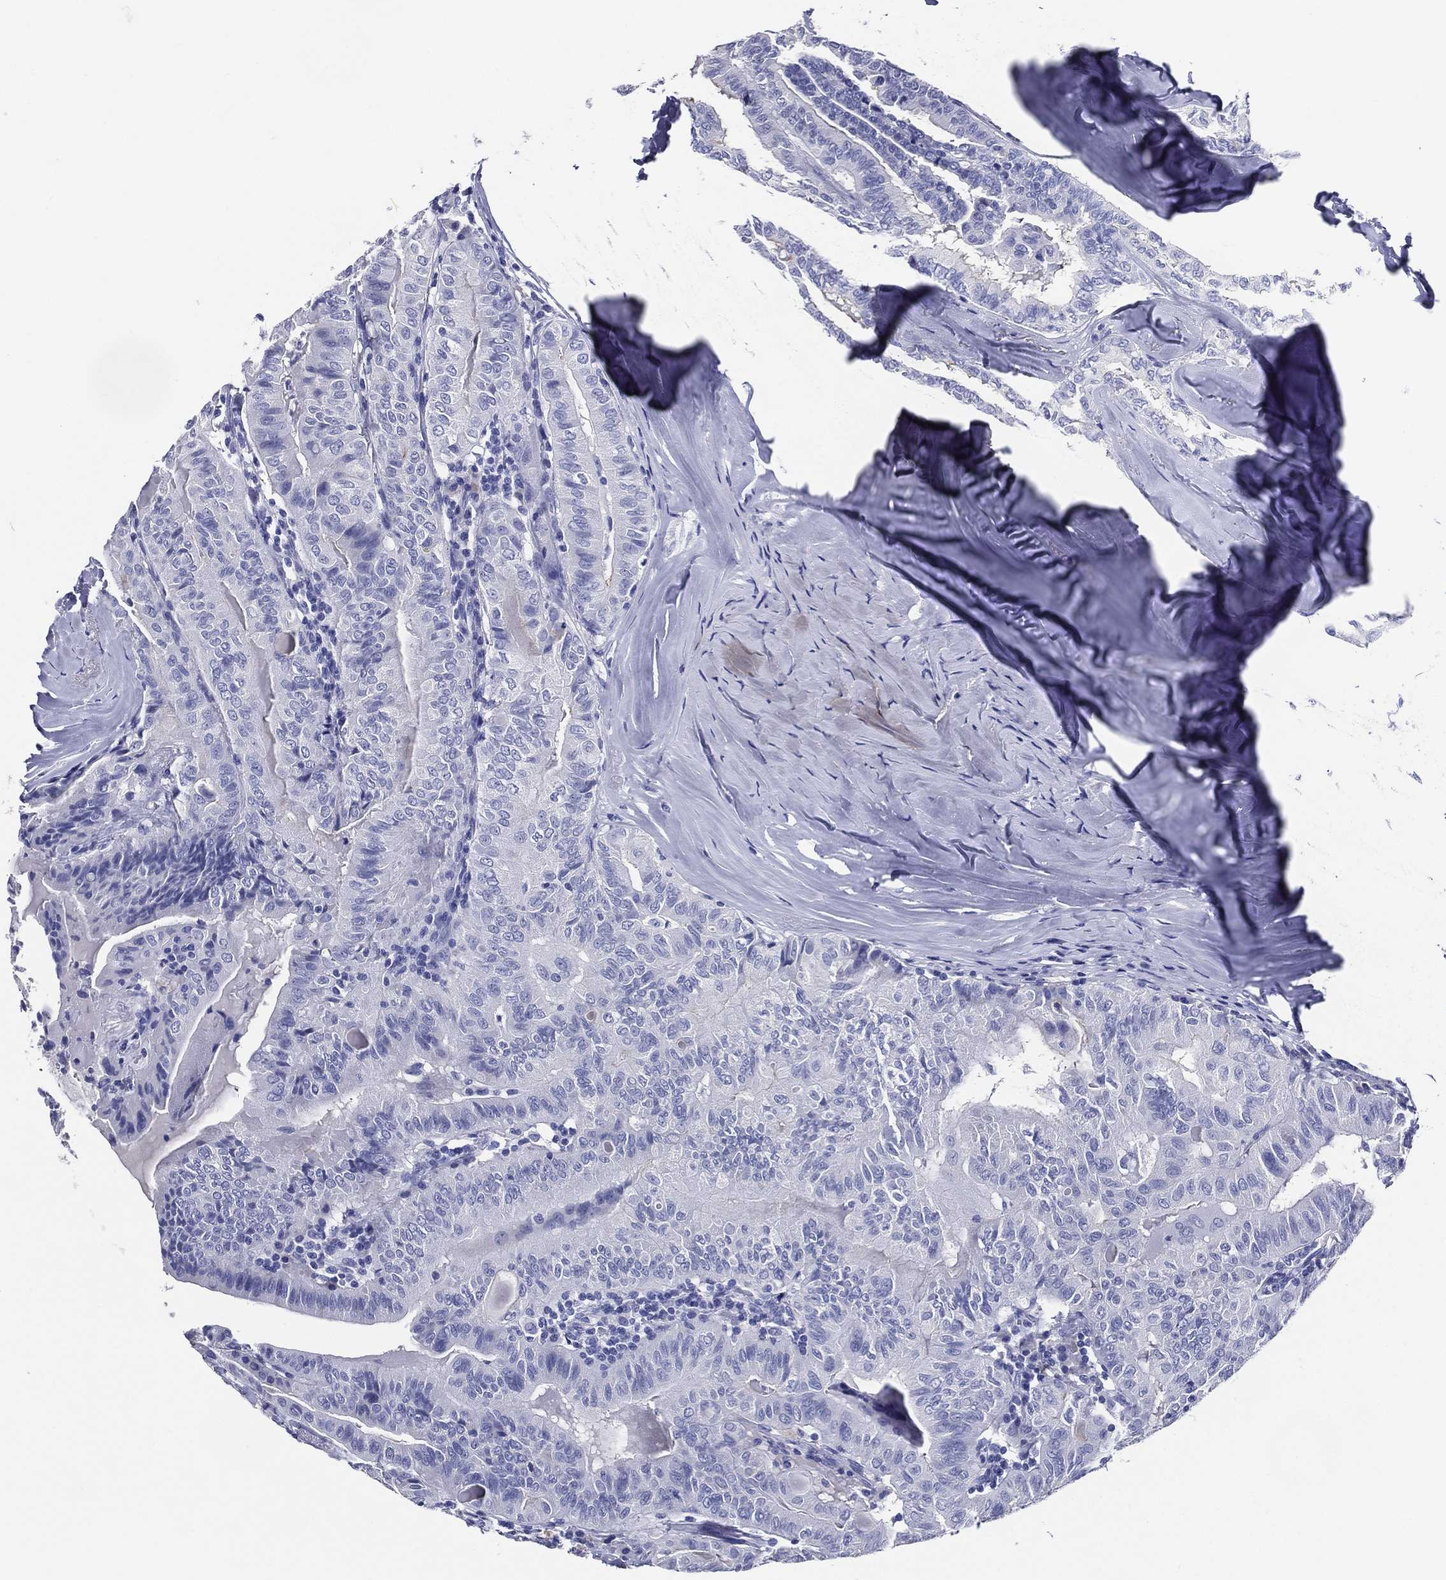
{"staining": {"intensity": "negative", "quantity": "none", "location": "none"}, "tissue": "thyroid cancer", "cell_type": "Tumor cells", "image_type": "cancer", "snomed": [{"axis": "morphology", "description": "Papillary adenocarcinoma, NOS"}, {"axis": "topography", "description": "Thyroid gland"}], "caption": "High magnification brightfield microscopy of thyroid cancer (papillary adenocarcinoma) stained with DAB (3,3'-diaminobenzidine) (brown) and counterstained with hematoxylin (blue): tumor cells show no significant staining. (Immunohistochemistry (ihc), brightfield microscopy, high magnification).", "gene": "ACE2", "patient": {"sex": "female", "age": 68}}